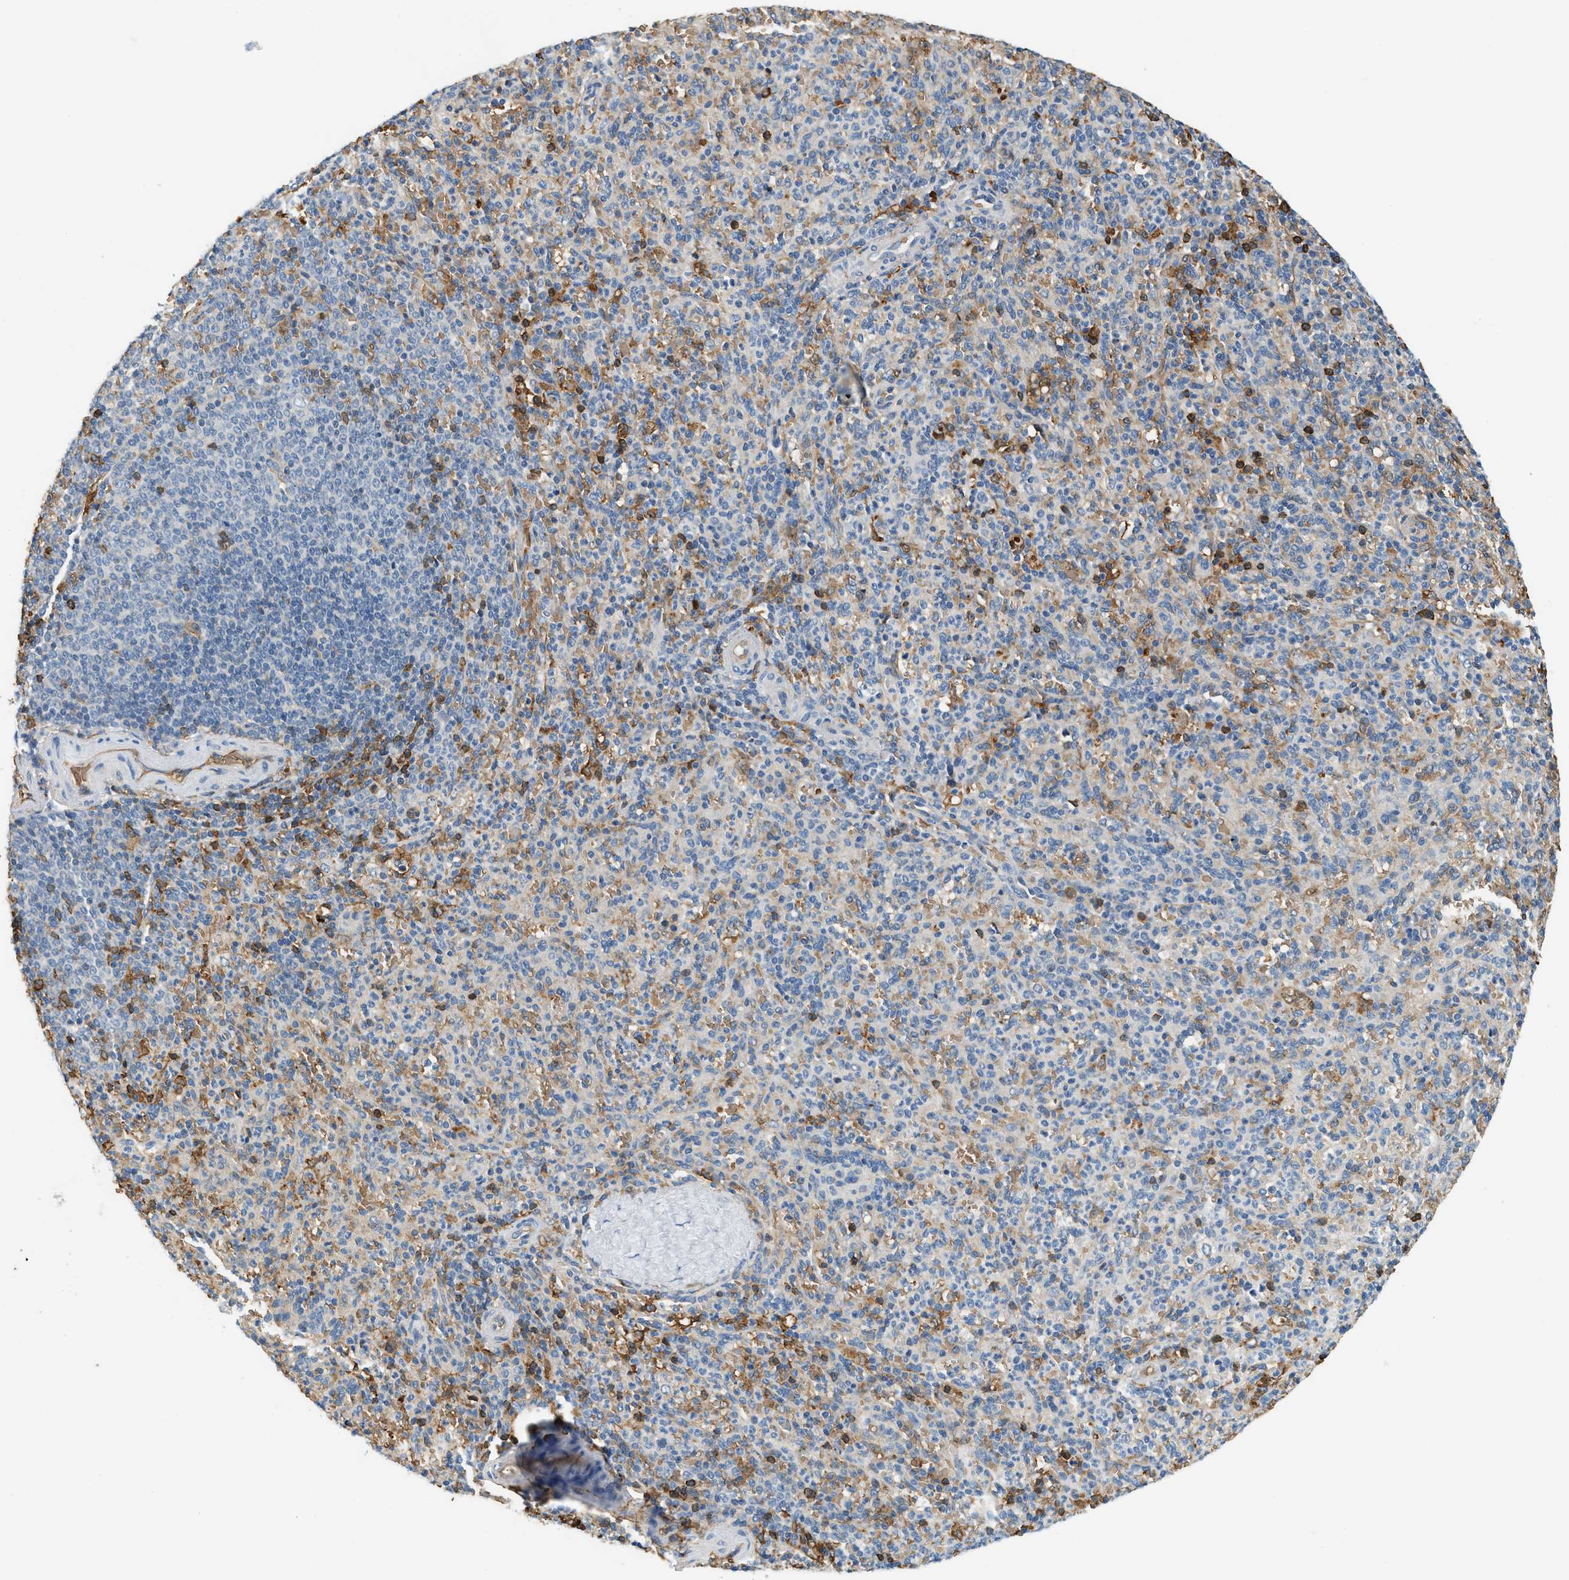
{"staining": {"intensity": "strong", "quantity": "<25%", "location": "cytoplasmic/membranous"}, "tissue": "spleen", "cell_type": "Cells in red pulp", "image_type": "normal", "snomed": [{"axis": "morphology", "description": "Normal tissue, NOS"}, {"axis": "topography", "description": "Spleen"}], "caption": "Protein expression analysis of unremarkable human spleen reveals strong cytoplasmic/membranous staining in about <25% of cells in red pulp. (IHC, brightfield microscopy, high magnification).", "gene": "CYTH2", "patient": {"sex": "male", "age": 36}}